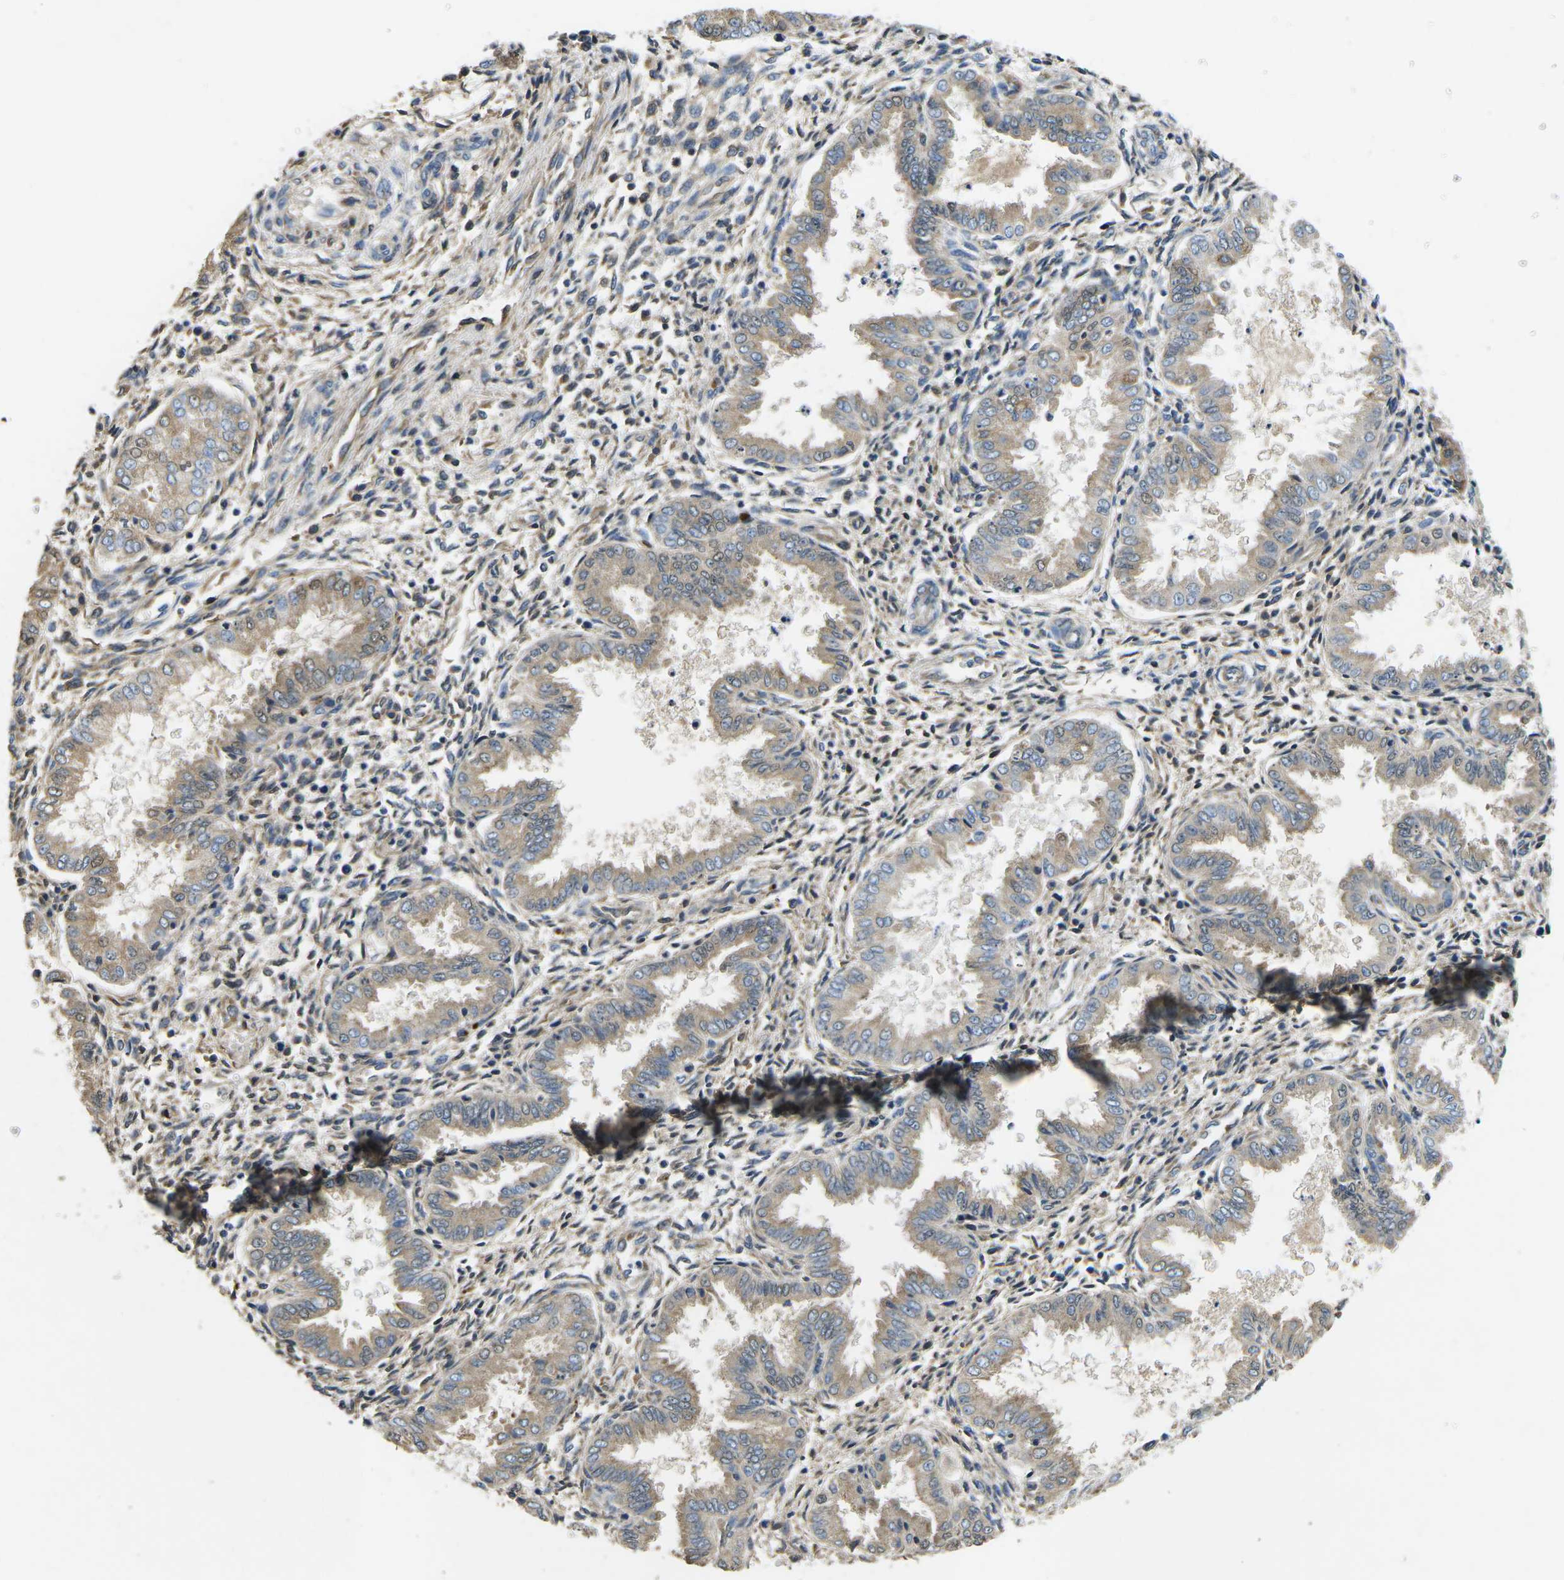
{"staining": {"intensity": "weak", "quantity": "25%-75%", "location": "cytoplasmic/membranous"}, "tissue": "endometrium", "cell_type": "Cells in endometrial stroma", "image_type": "normal", "snomed": [{"axis": "morphology", "description": "Normal tissue, NOS"}, {"axis": "topography", "description": "Endometrium"}], "caption": "An IHC micrograph of unremarkable tissue is shown. Protein staining in brown labels weak cytoplasmic/membranous positivity in endometrium within cells in endometrial stroma. (Stains: DAB in brown, nuclei in blue, Microscopy: brightfield microscopy at high magnification).", "gene": "PDZD8", "patient": {"sex": "female", "age": 33}}